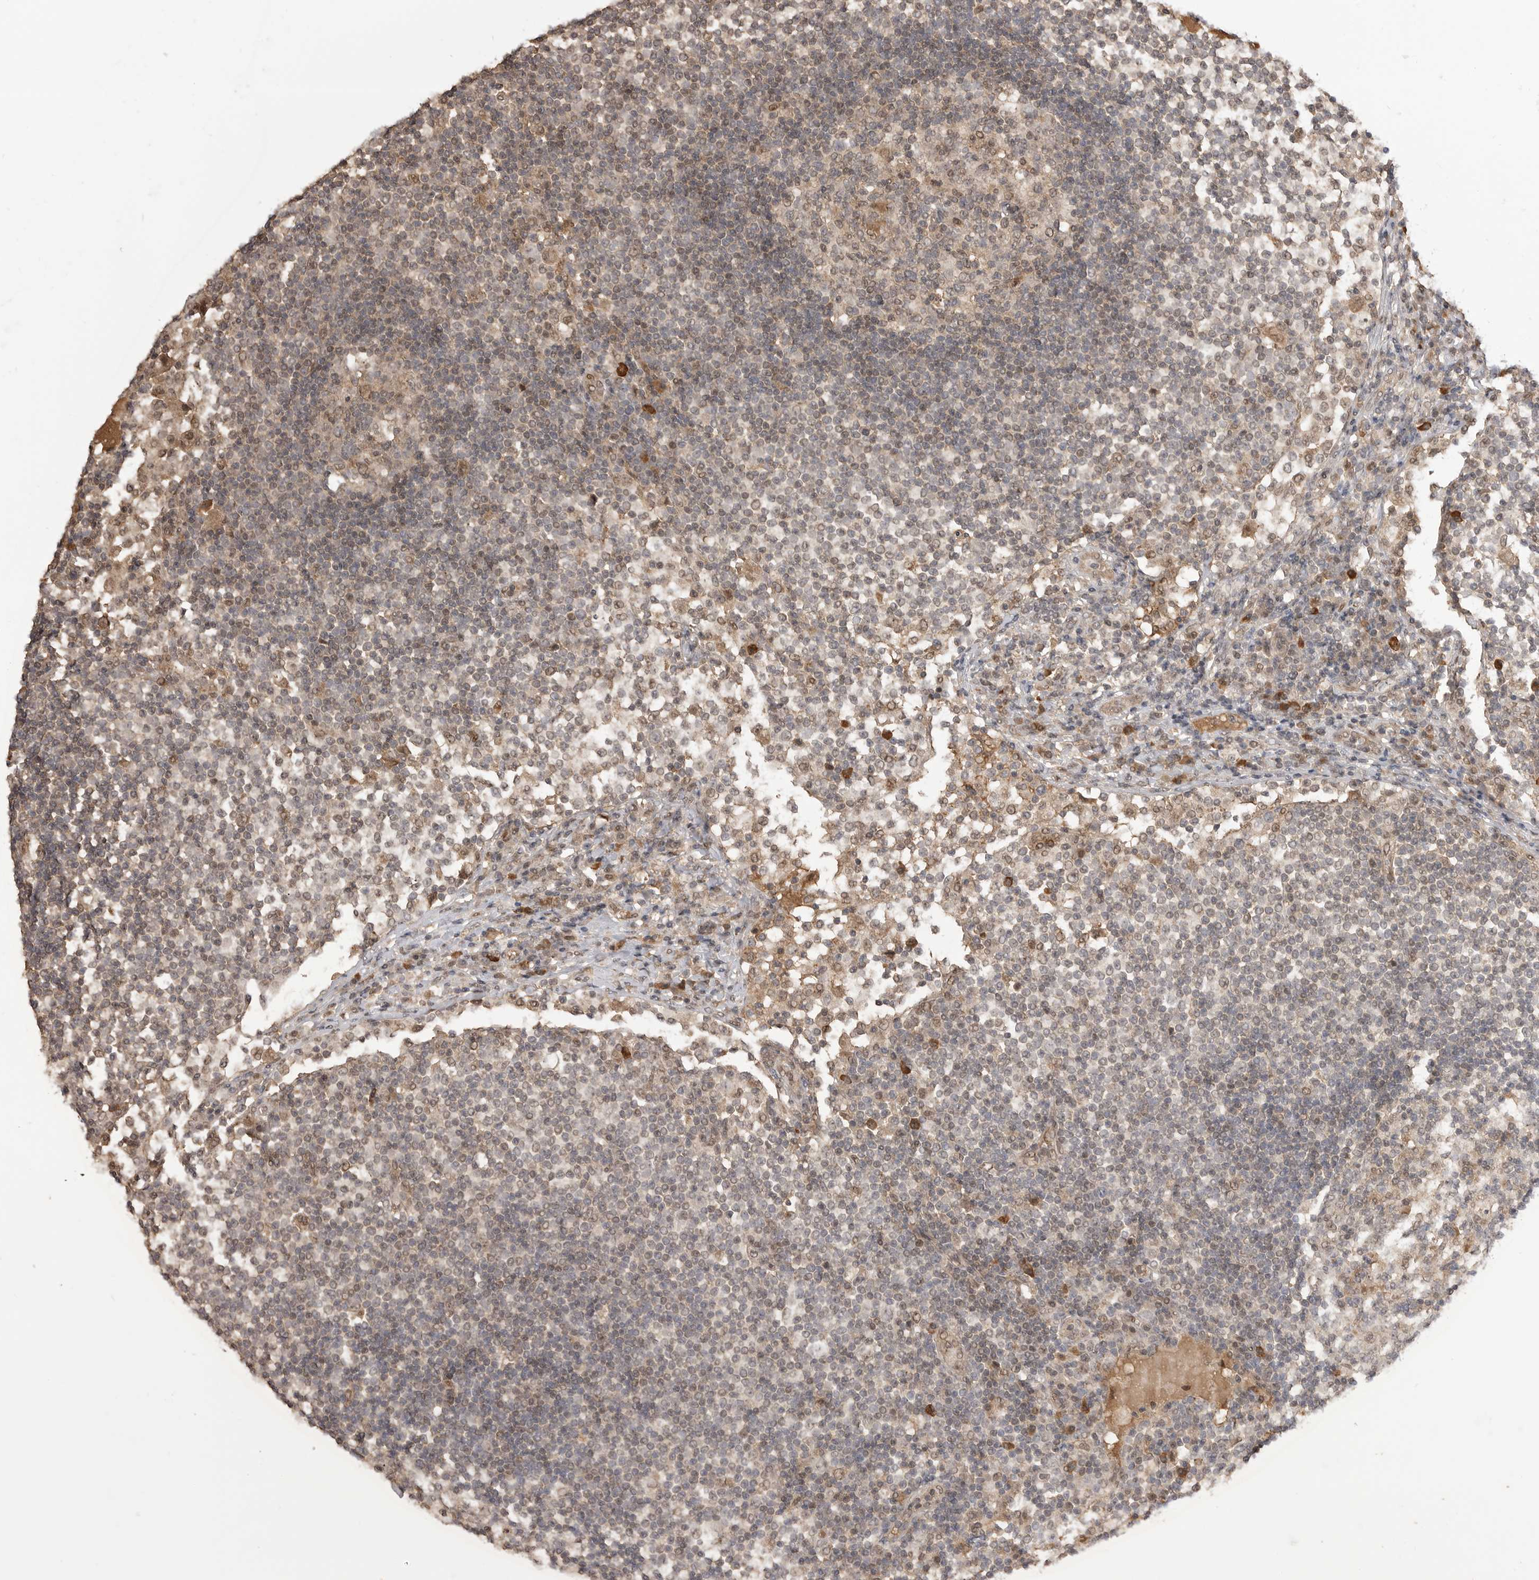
{"staining": {"intensity": "moderate", "quantity": "<25%", "location": "nuclear"}, "tissue": "lymph node", "cell_type": "Germinal center cells", "image_type": "normal", "snomed": [{"axis": "morphology", "description": "Normal tissue, NOS"}, {"axis": "topography", "description": "Lymph node"}], "caption": "Brown immunohistochemical staining in normal lymph node exhibits moderate nuclear staining in about <25% of germinal center cells. (DAB IHC, brown staining for protein, blue staining for nuclei).", "gene": "ASPSCR1", "patient": {"sex": "female", "age": 53}}